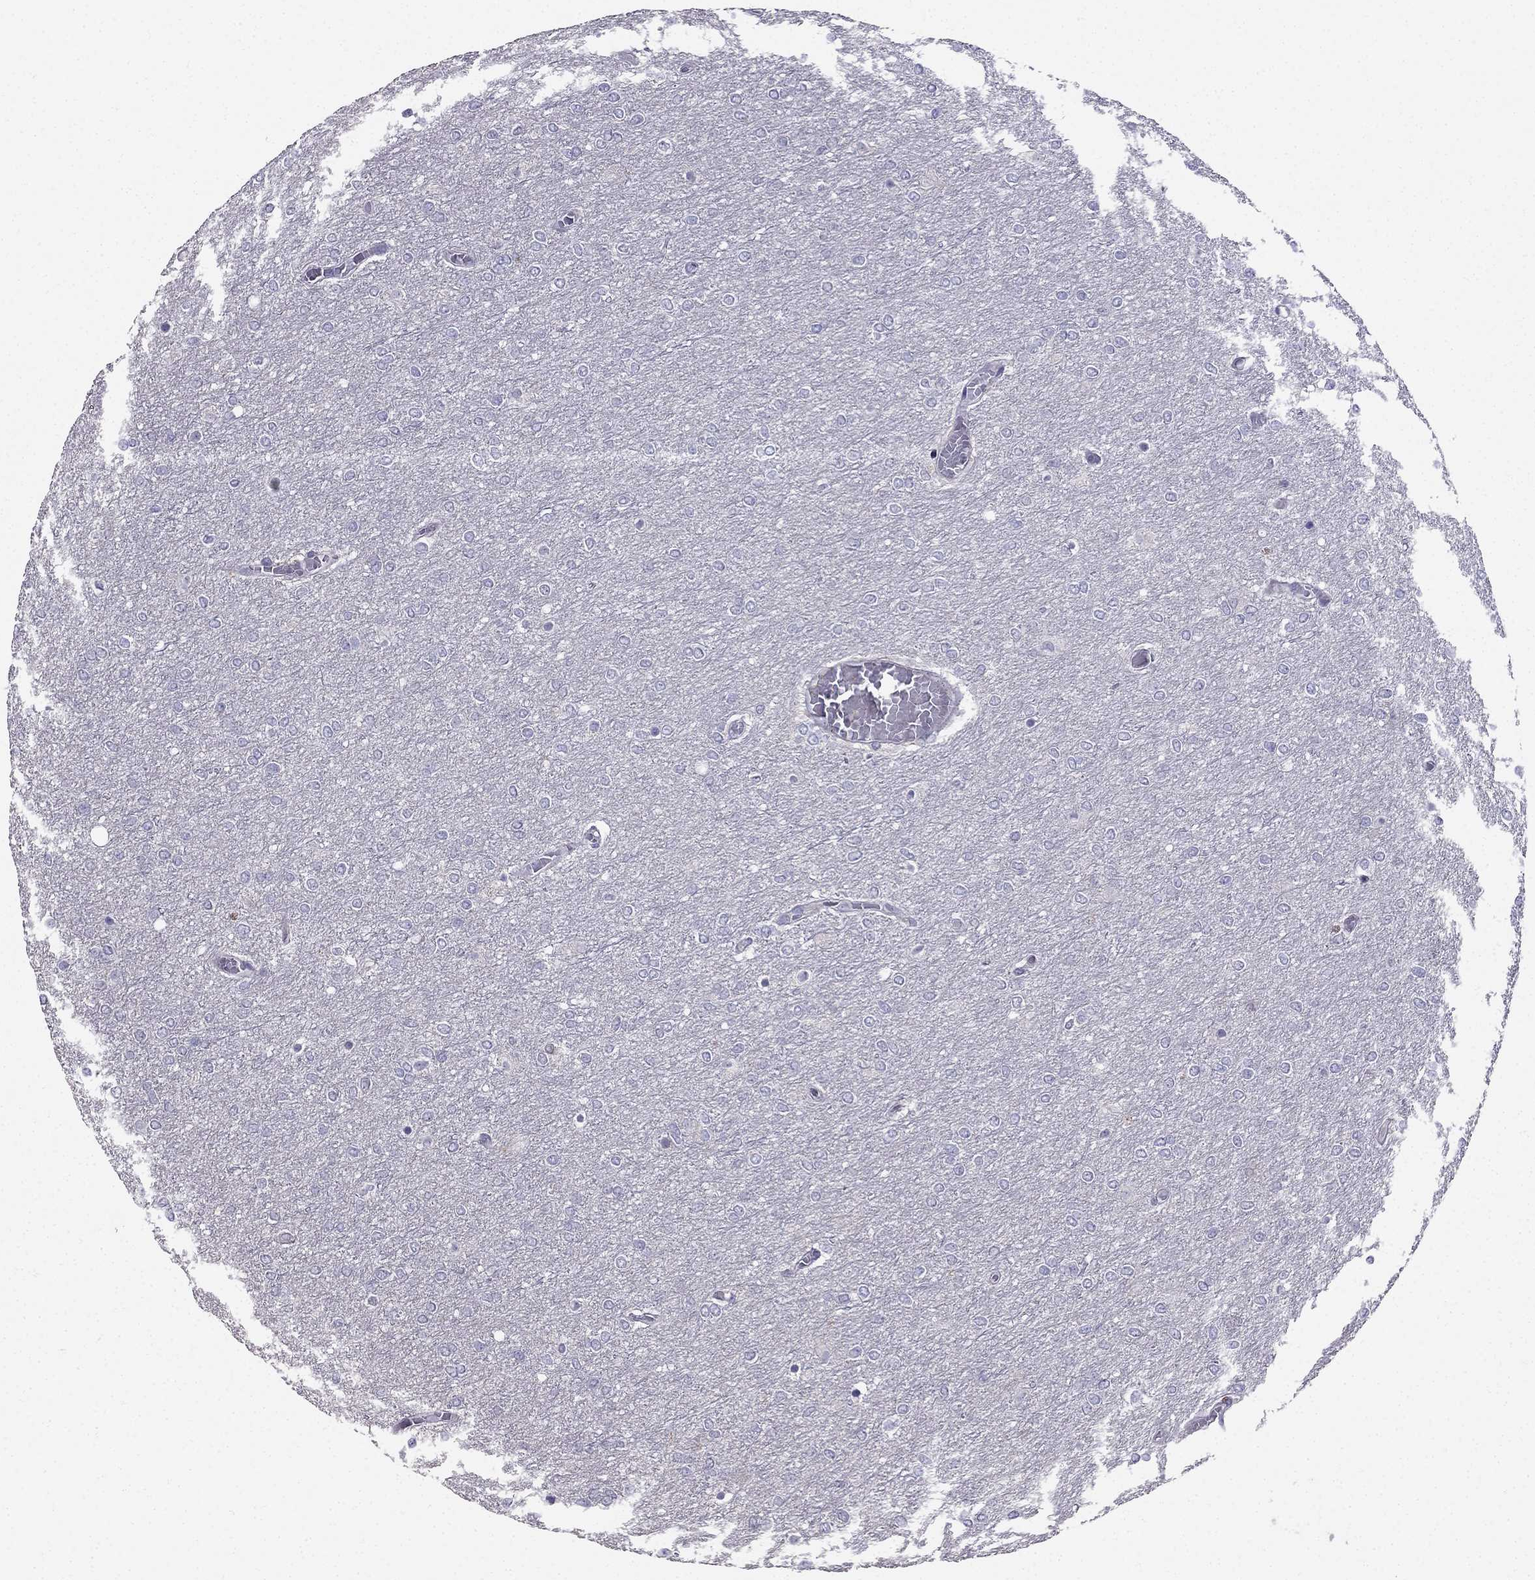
{"staining": {"intensity": "negative", "quantity": "none", "location": "none"}, "tissue": "glioma", "cell_type": "Tumor cells", "image_type": "cancer", "snomed": [{"axis": "morphology", "description": "Glioma, malignant, High grade"}, {"axis": "topography", "description": "Brain"}], "caption": "High magnification brightfield microscopy of glioma stained with DAB (brown) and counterstained with hematoxylin (blue): tumor cells show no significant staining.", "gene": "AS3MT", "patient": {"sex": "female", "age": 61}}